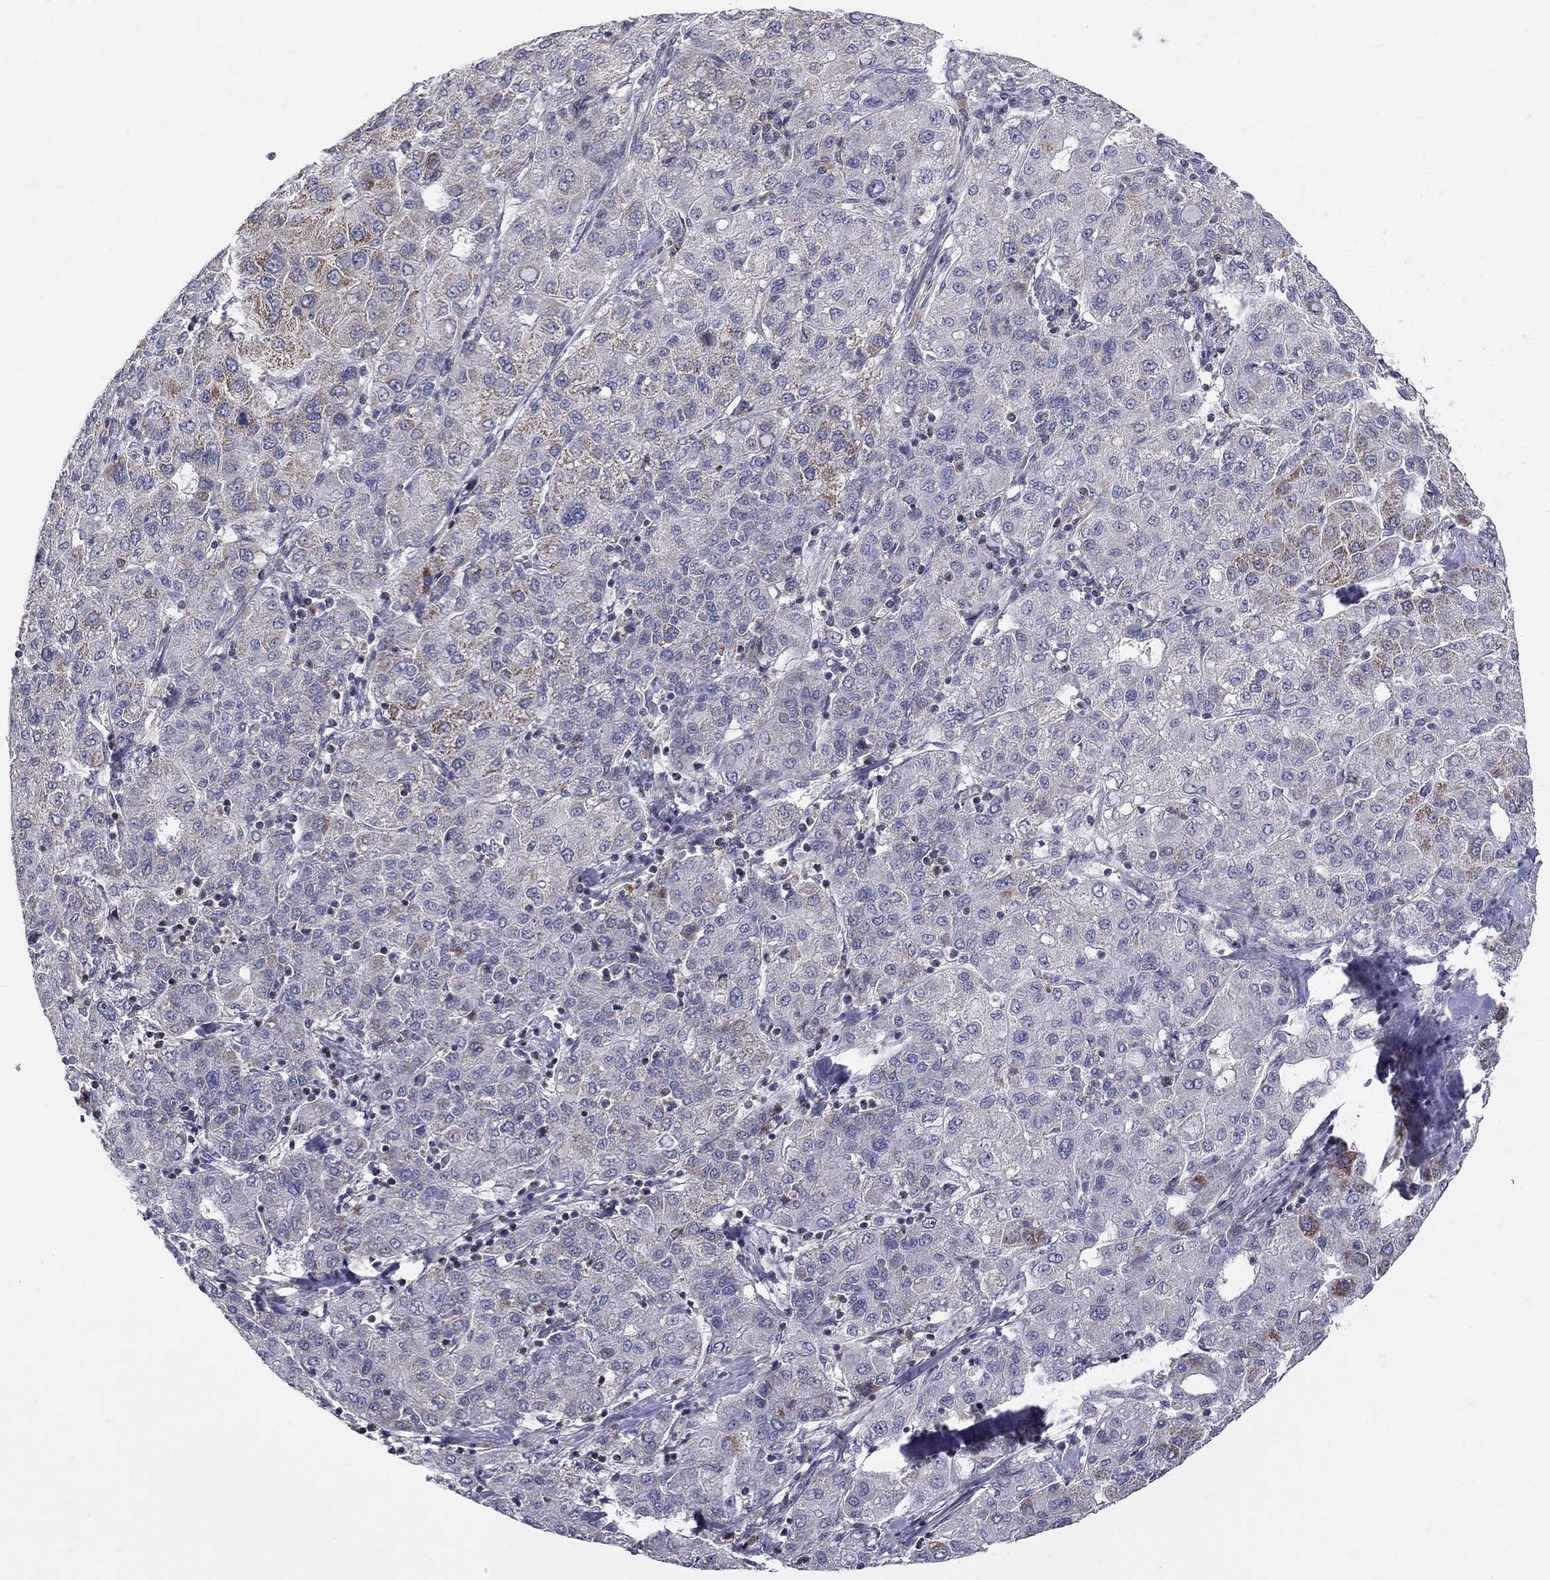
{"staining": {"intensity": "moderate", "quantity": "<25%", "location": "cytoplasmic/membranous"}, "tissue": "liver cancer", "cell_type": "Tumor cells", "image_type": "cancer", "snomed": [{"axis": "morphology", "description": "Carcinoma, Hepatocellular, NOS"}, {"axis": "topography", "description": "Liver"}], "caption": "This image exhibits immunohistochemistry staining of liver hepatocellular carcinoma, with low moderate cytoplasmic/membranous positivity in about <25% of tumor cells.", "gene": "HMX2", "patient": {"sex": "male", "age": 65}}